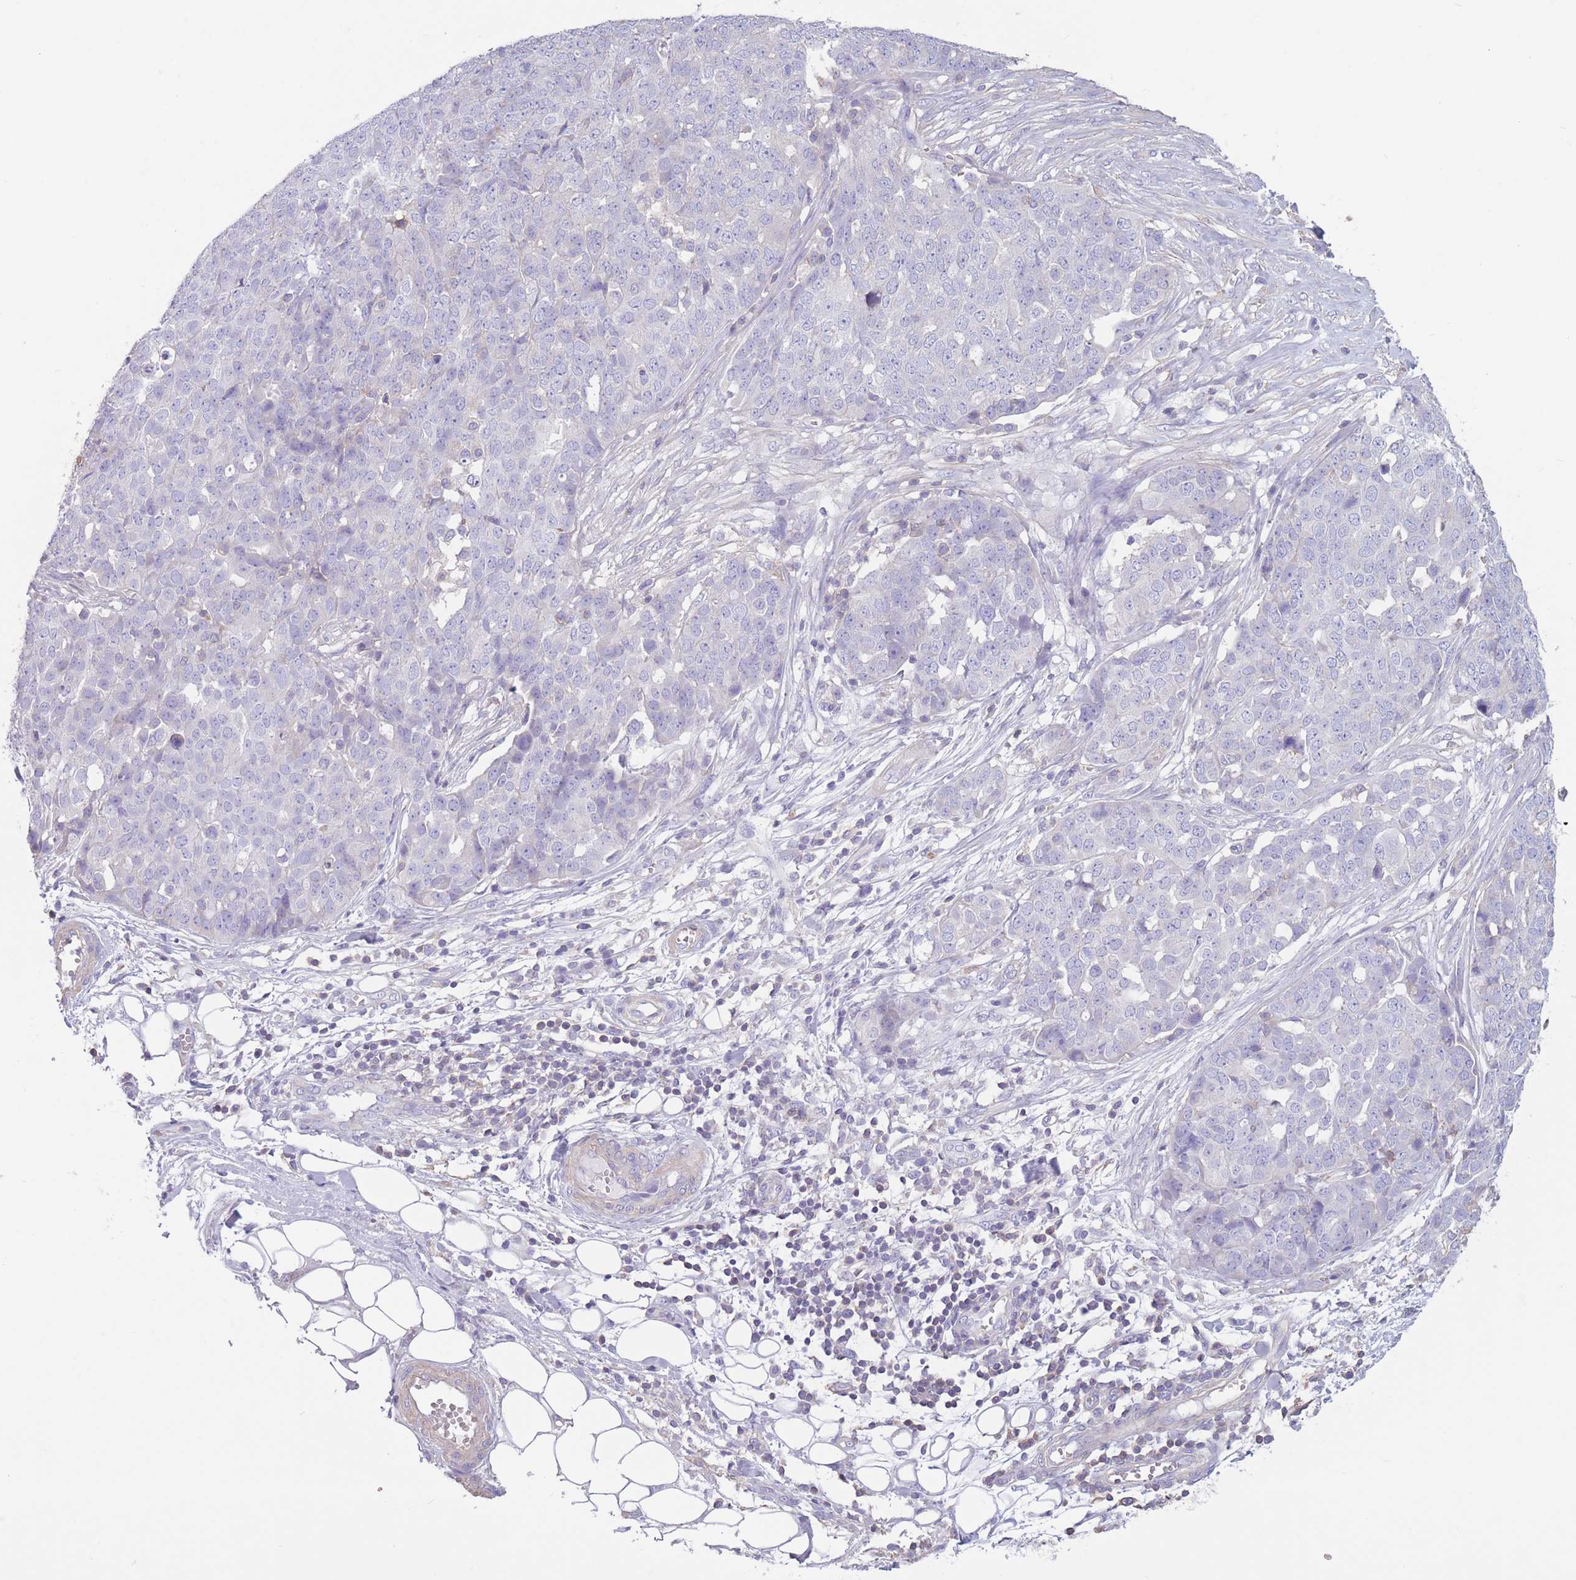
{"staining": {"intensity": "negative", "quantity": "none", "location": "none"}, "tissue": "ovarian cancer", "cell_type": "Tumor cells", "image_type": "cancer", "snomed": [{"axis": "morphology", "description": "Cystadenocarcinoma, serous, NOS"}, {"axis": "topography", "description": "Soft tissue"}, {"axis": "topography", "description": "Ovary"}], "caption": "An IHC photomicrograph of serous cystadenocarcinoma (ovarian) is shown. There is no staining in tumor cells of serous cystadenocarcinoma (ovarian).", "gene": "PDHA1", "patient": {"sex": "female", "age": 57}}